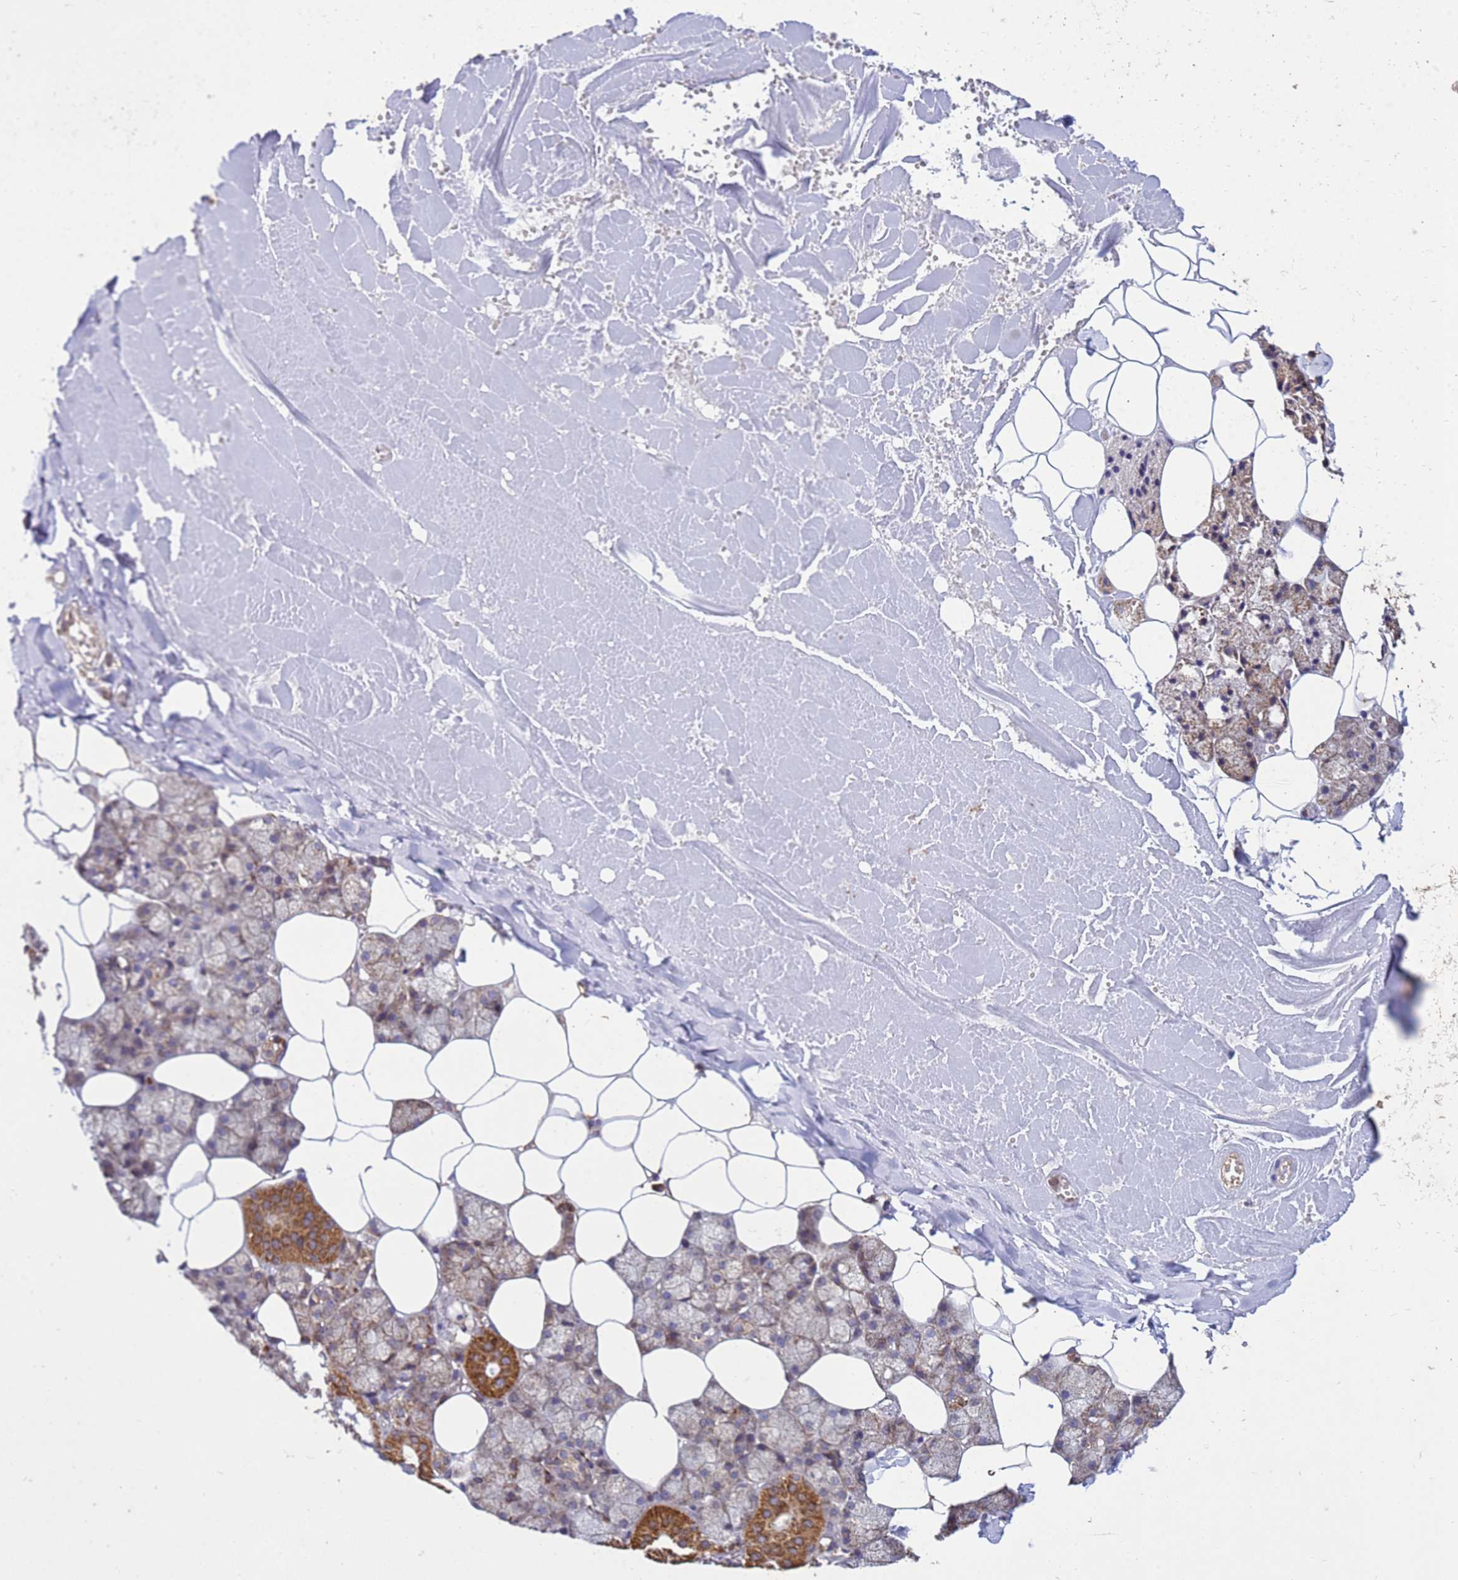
{"staining": {"intensity": "moderate", "quantity": "25%-75%", "location": "cytoplasmic/membranous"}, "tissue": "salivary gland", "cell_type": "Glandular cells", "image_type": "normal", "snomed": [{"axis": "morphology", "description": "Normal tissue, NOS"}, {"axis": "topography", "description": "Salivary gland"}], "caption": "IHC (DAB) staining of benign salivary gland demonstrates moderate cytoplasmic/membranous protein positivity in approximately 25%-75% of glandular cells.", "gene": "P2RX7", "patient": {"sex": "male", "age": 62}}